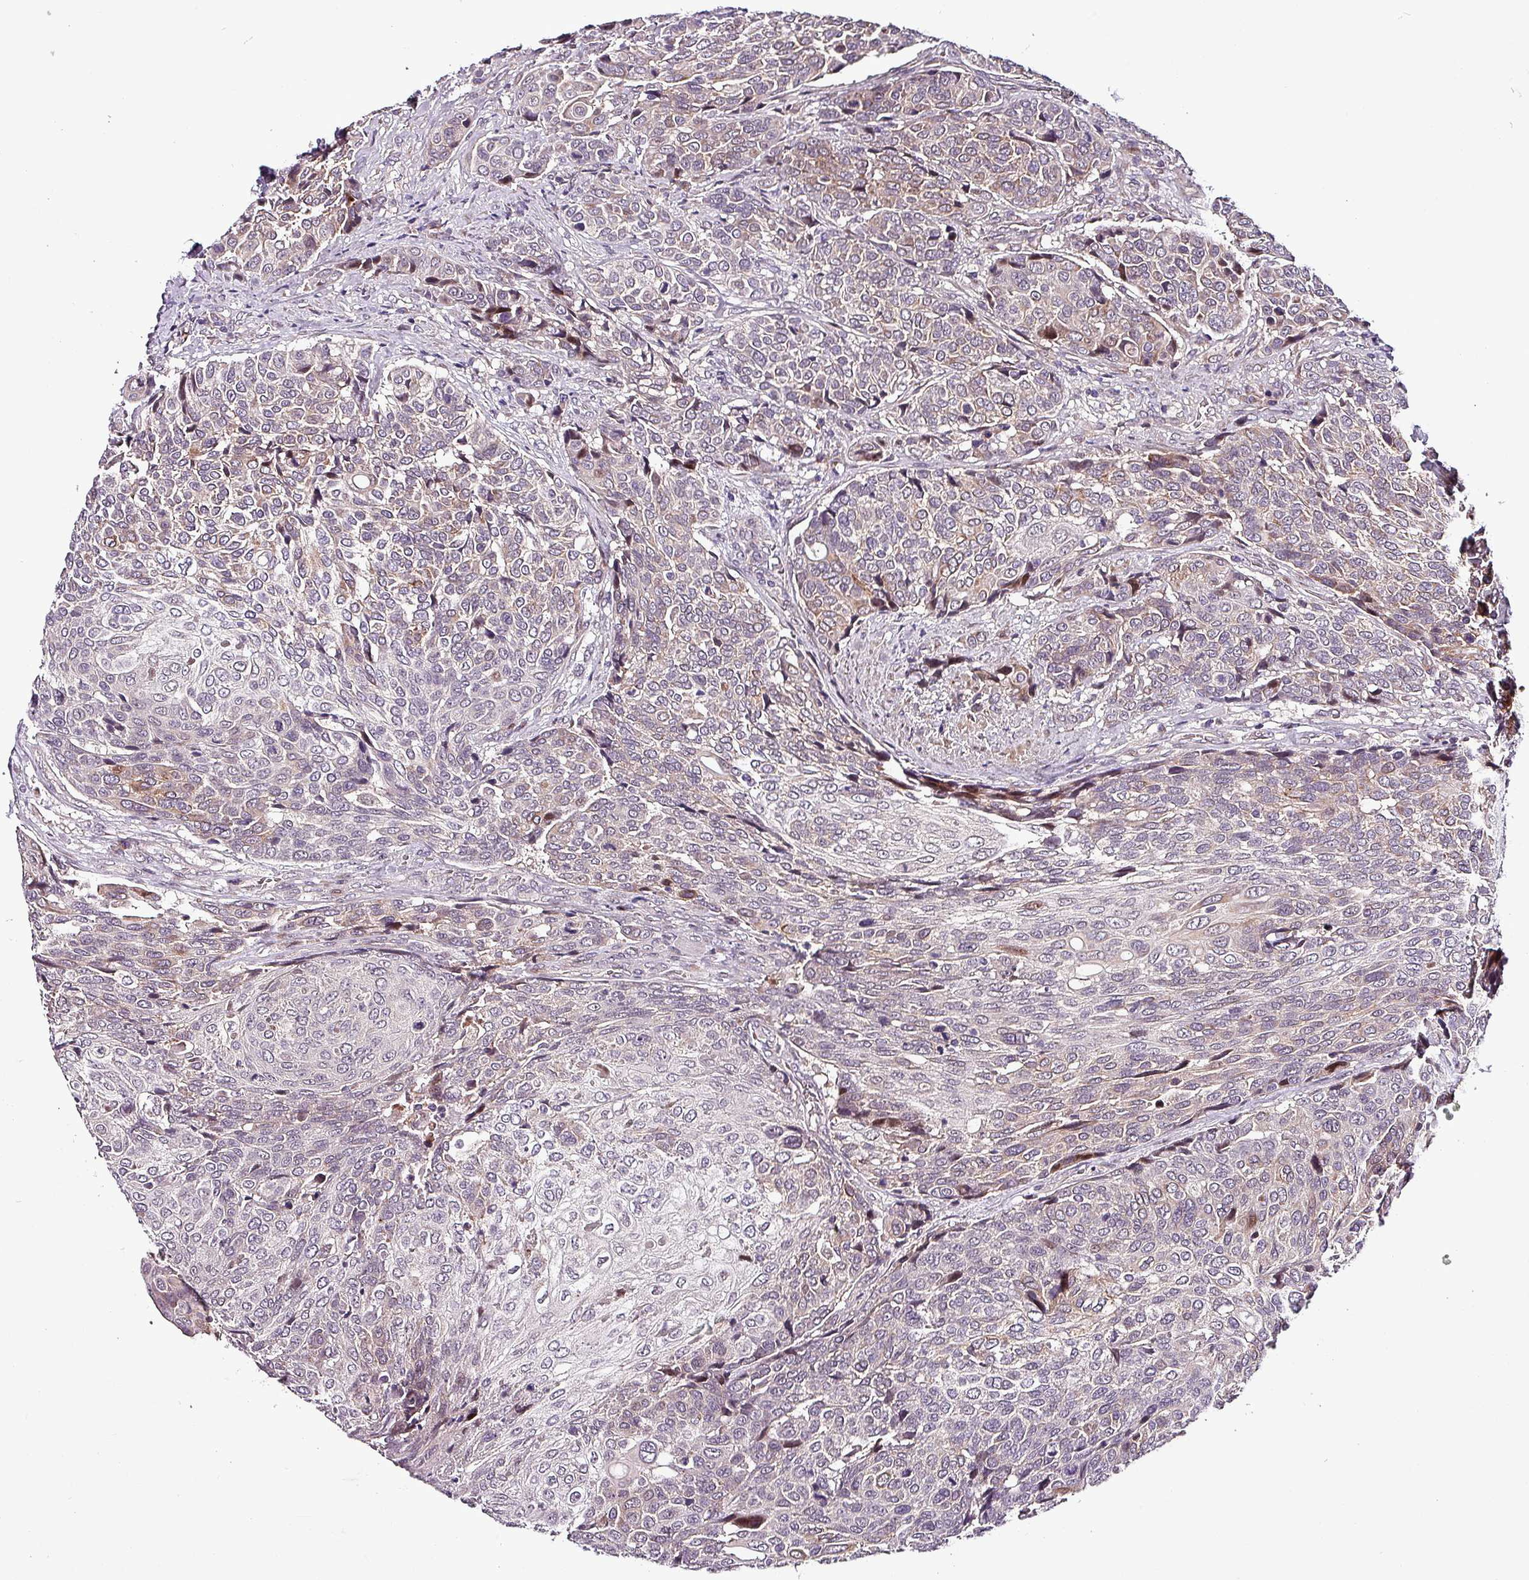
{"staining": {"intensity": "moderate", "quantity": "<25%", "location": "cytoplasmic/membranous,nuclear"}, "tissue": "urothelial cancer", "cell_type": "Tumor cells", "image_type": "cancer", "snomed": [{"axis": "morphology", "description": "Urothelial carcinoma, High grade"}, {"axis": "topography", "description": "Urinary bladder"}], "caption": "A histopathology image showing moderate cytoplasmic/membranous and nuclear expression in approximately <25% of tumor cells in high-grade urothelial carcinoma, as visualized by brown immunohistochemical staining.", "gene": "GRAPL", "patient": {"sex": "female", "age": 70}}